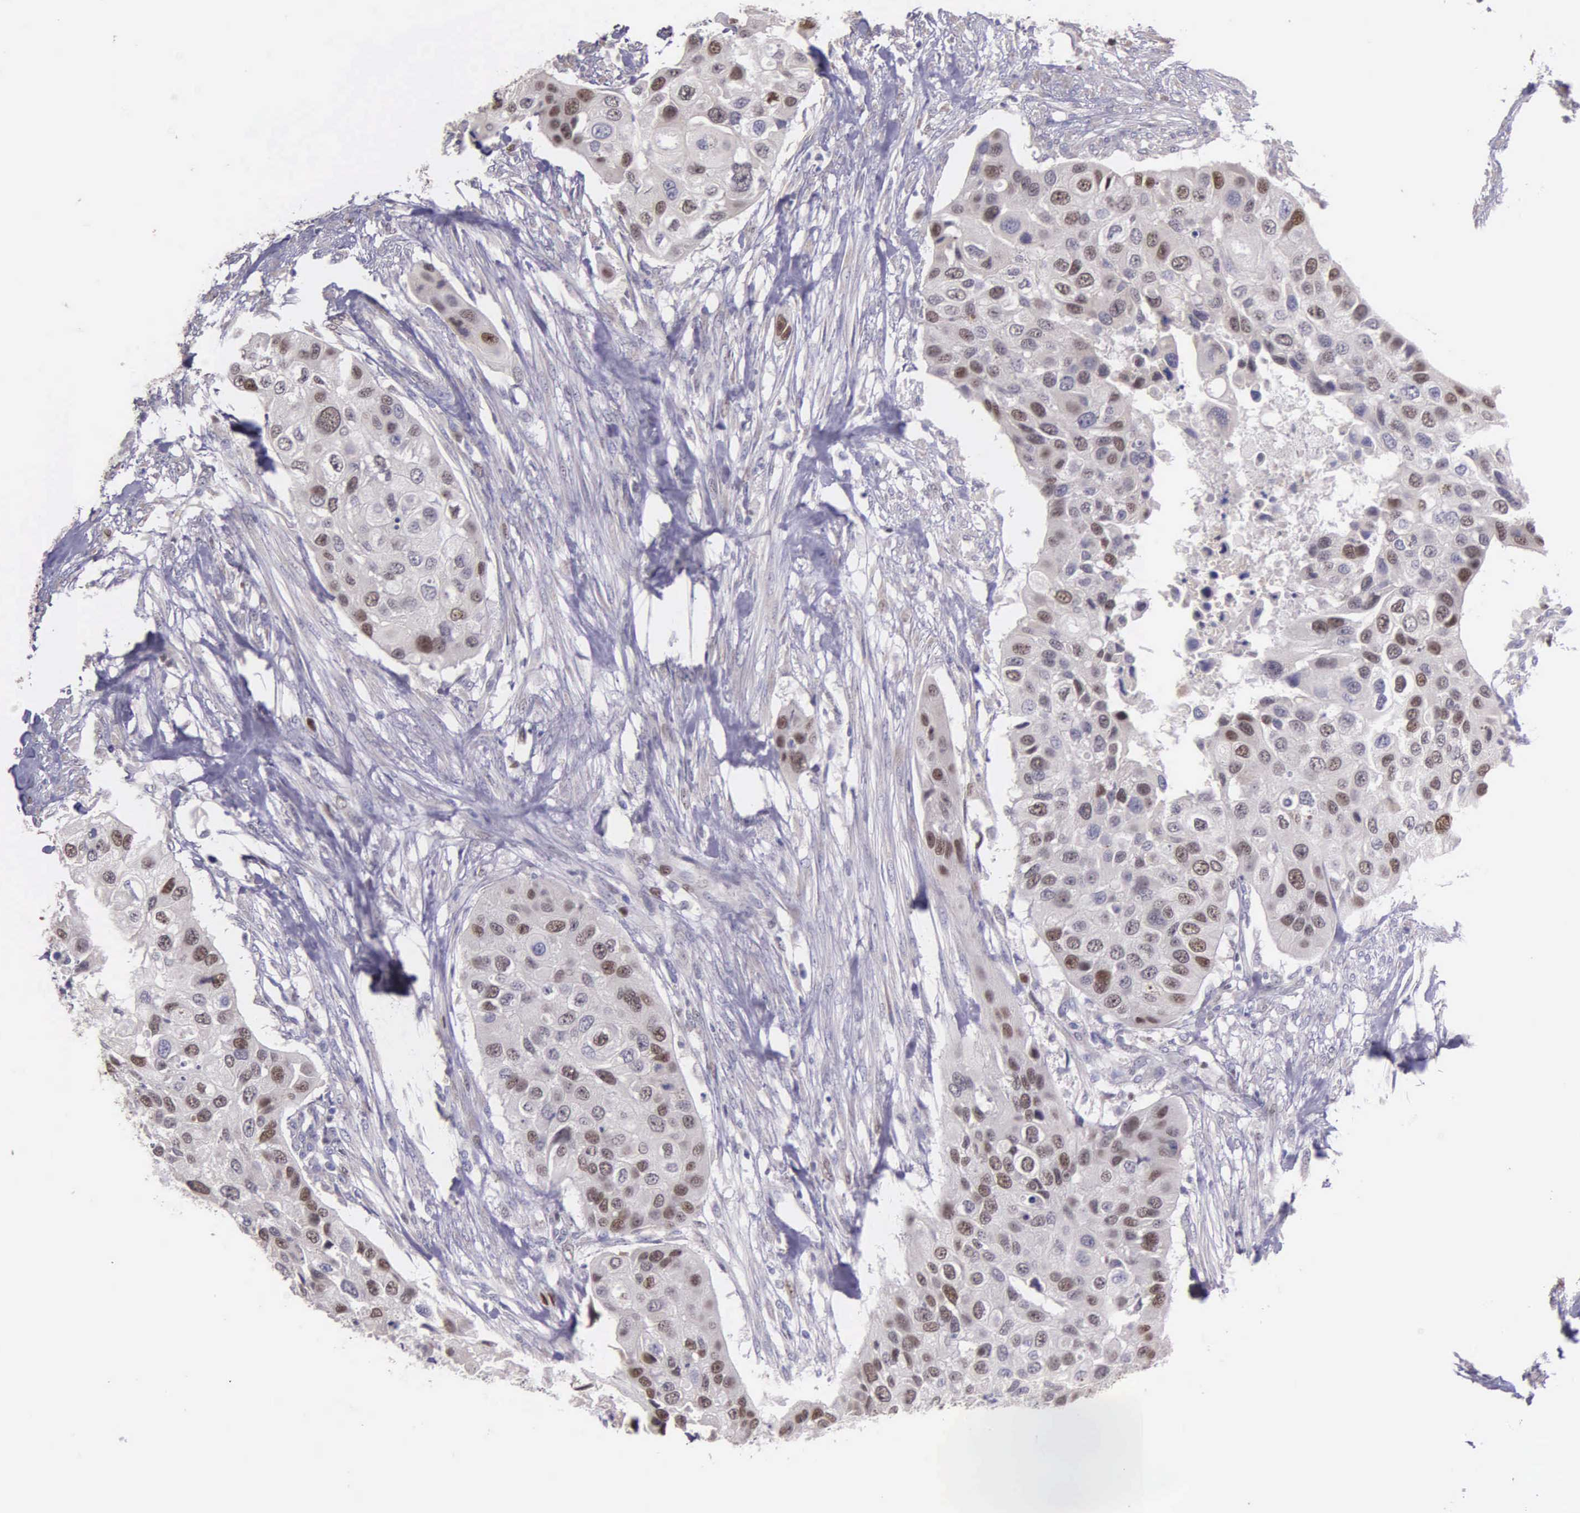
{"staining": {"intensity": "strong", "quantity": "25%-75%", "location": "nuclear"}, "tissue": "urothelial cancer", "cell_type": "Tumor cells", "image_type": "cancer", "snomed": [{"axis": "morphology", "description": "Urothelial carcinoma, High grade"}, {"axis": "topography", "description": "Urinary bladder"}], "caption": "Brown immunohistochemical staining in urothelial cancer reveals strong nuclear expression in approximately 25%-75% of tumor cells.", "gene": "MCM5", "patient": {"sex": "male", "age": 55}}